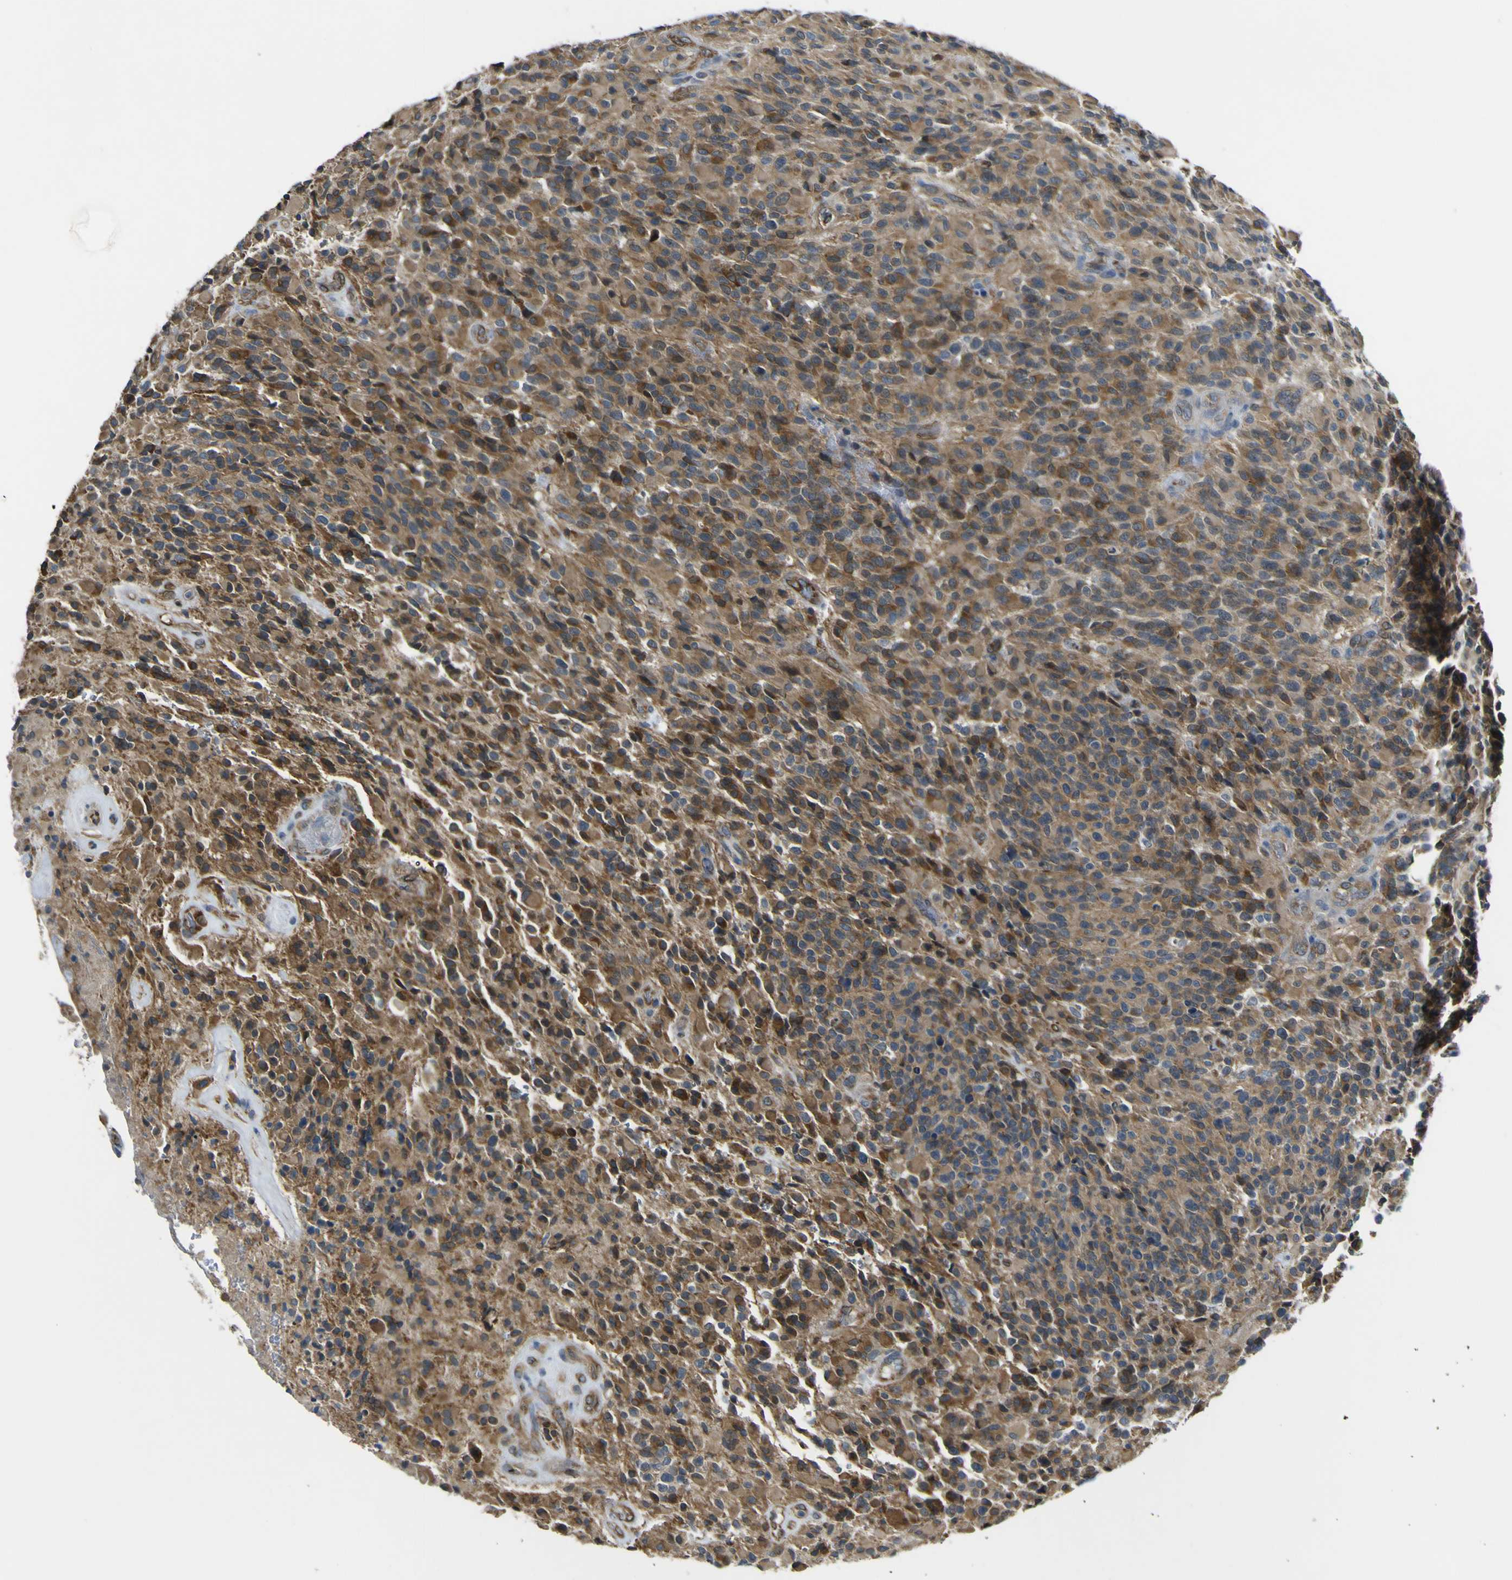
{"staining": {"intensity": "moderate", "quantity": ">75%", "location": "cytoplasmic/membranous"}, "tissue": "glioma", "cell_type": "Tumor cells", "image_type": "cancer", "snomed": [{"axis": "morphology", "description": "Glioma, malignant, High grade"}, {"axis": "topography", "description": "Brain"}], "caption": "This histopathology image reveals malignant glioma (high-grade) stained with IHC to label a protein in brown. The cytoplasmic/membranous of tumor cells show moderate positivity for the protein. Nuclei are counter-stained blue.", "gene": "LDLR", "patient": {"sex": "male", "age": 71}}